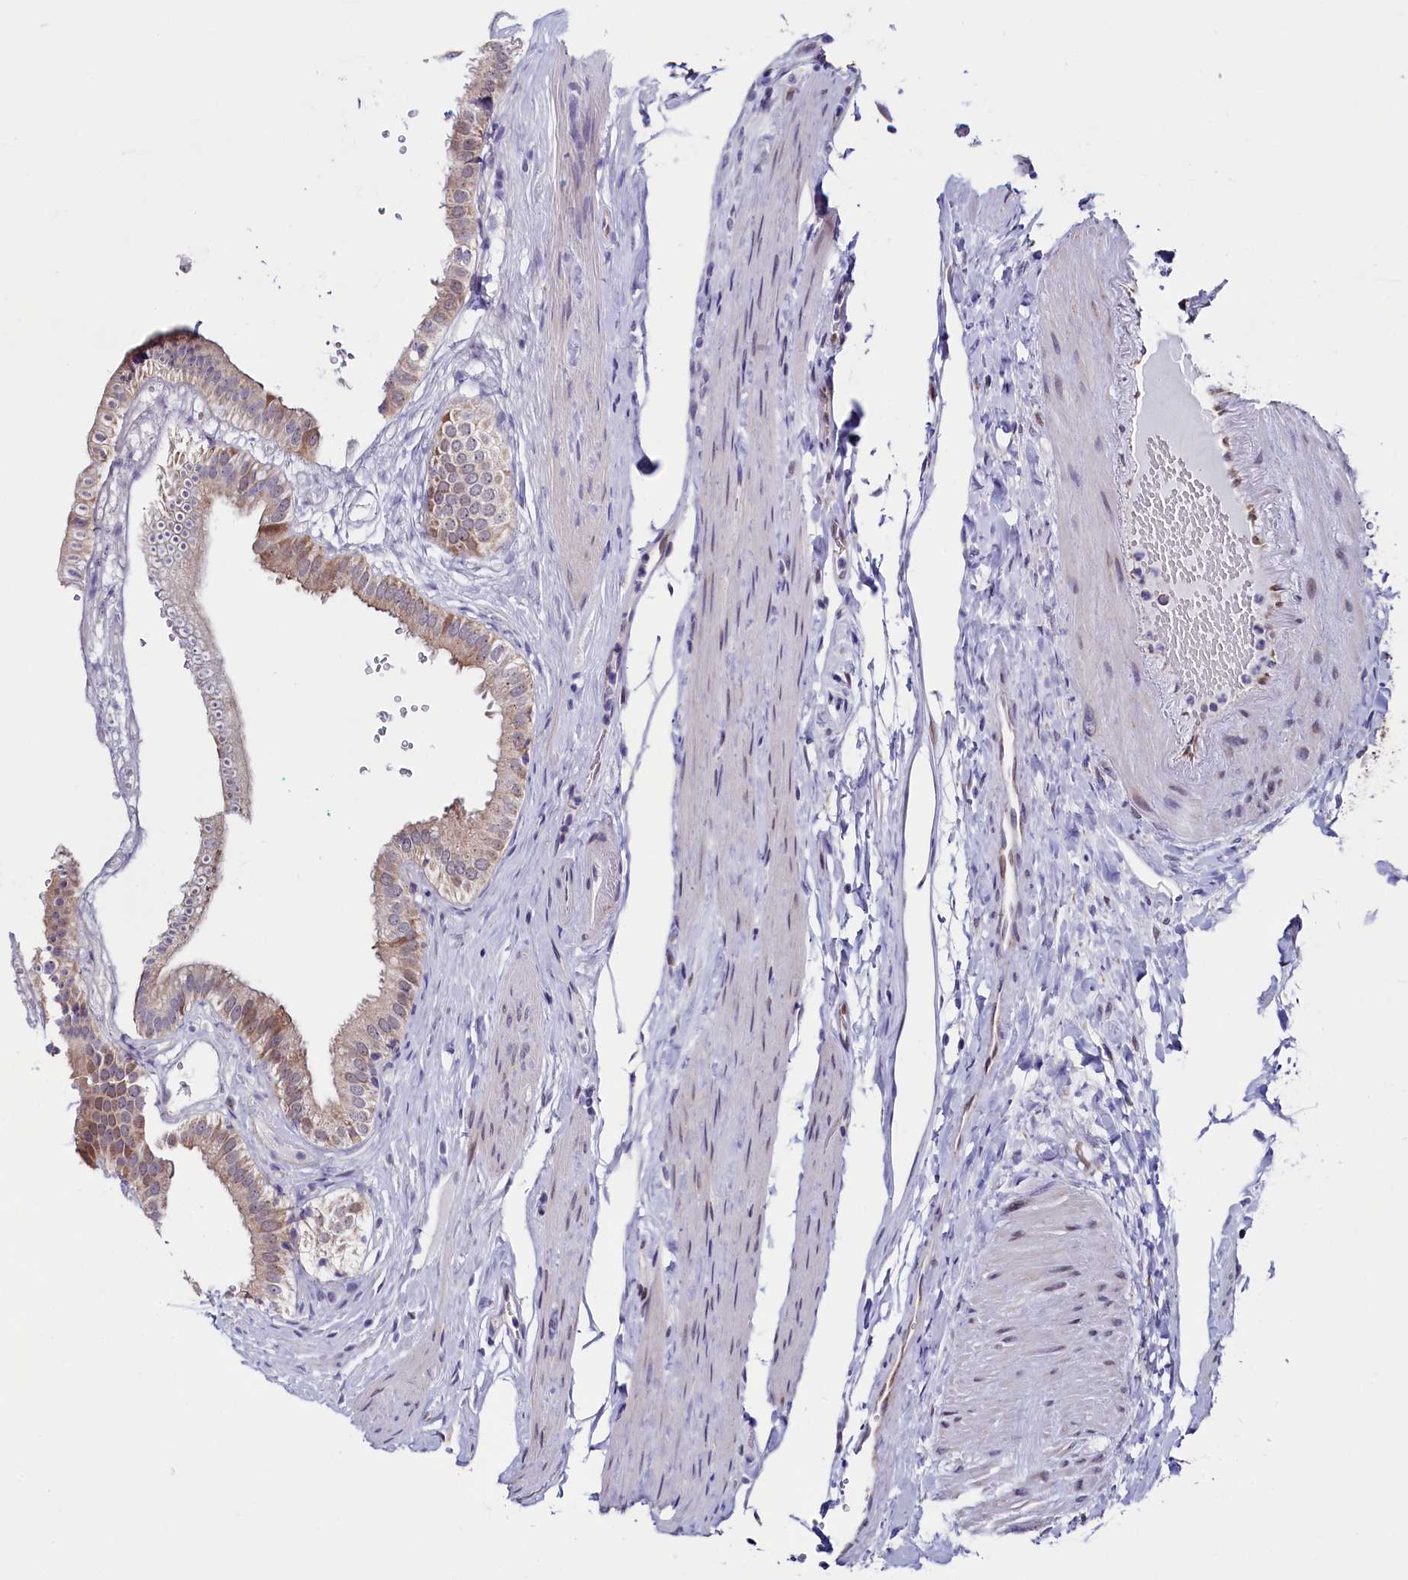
{"staining": {"intensity": "moderate", "quantity": ">75%", "location": "cytoplasmic/membranous,nuclear"}, "tissue": "gallbladder", "cell_type": "Glandular cells", "image_type": "normal", "snomed": [{"axis": "morphology", "description": "Normal tissue, NOS"}, {"axis": "topography", "description": "Gallbladder"}], "caption": "The immunohistochemical stain labels moderate cytoplasmic/membranous,nuclear expression in glandular cells of normal gallbladder.", "gene": "CIAPIN1", "patient": {"sex": "female", "age": 61}}